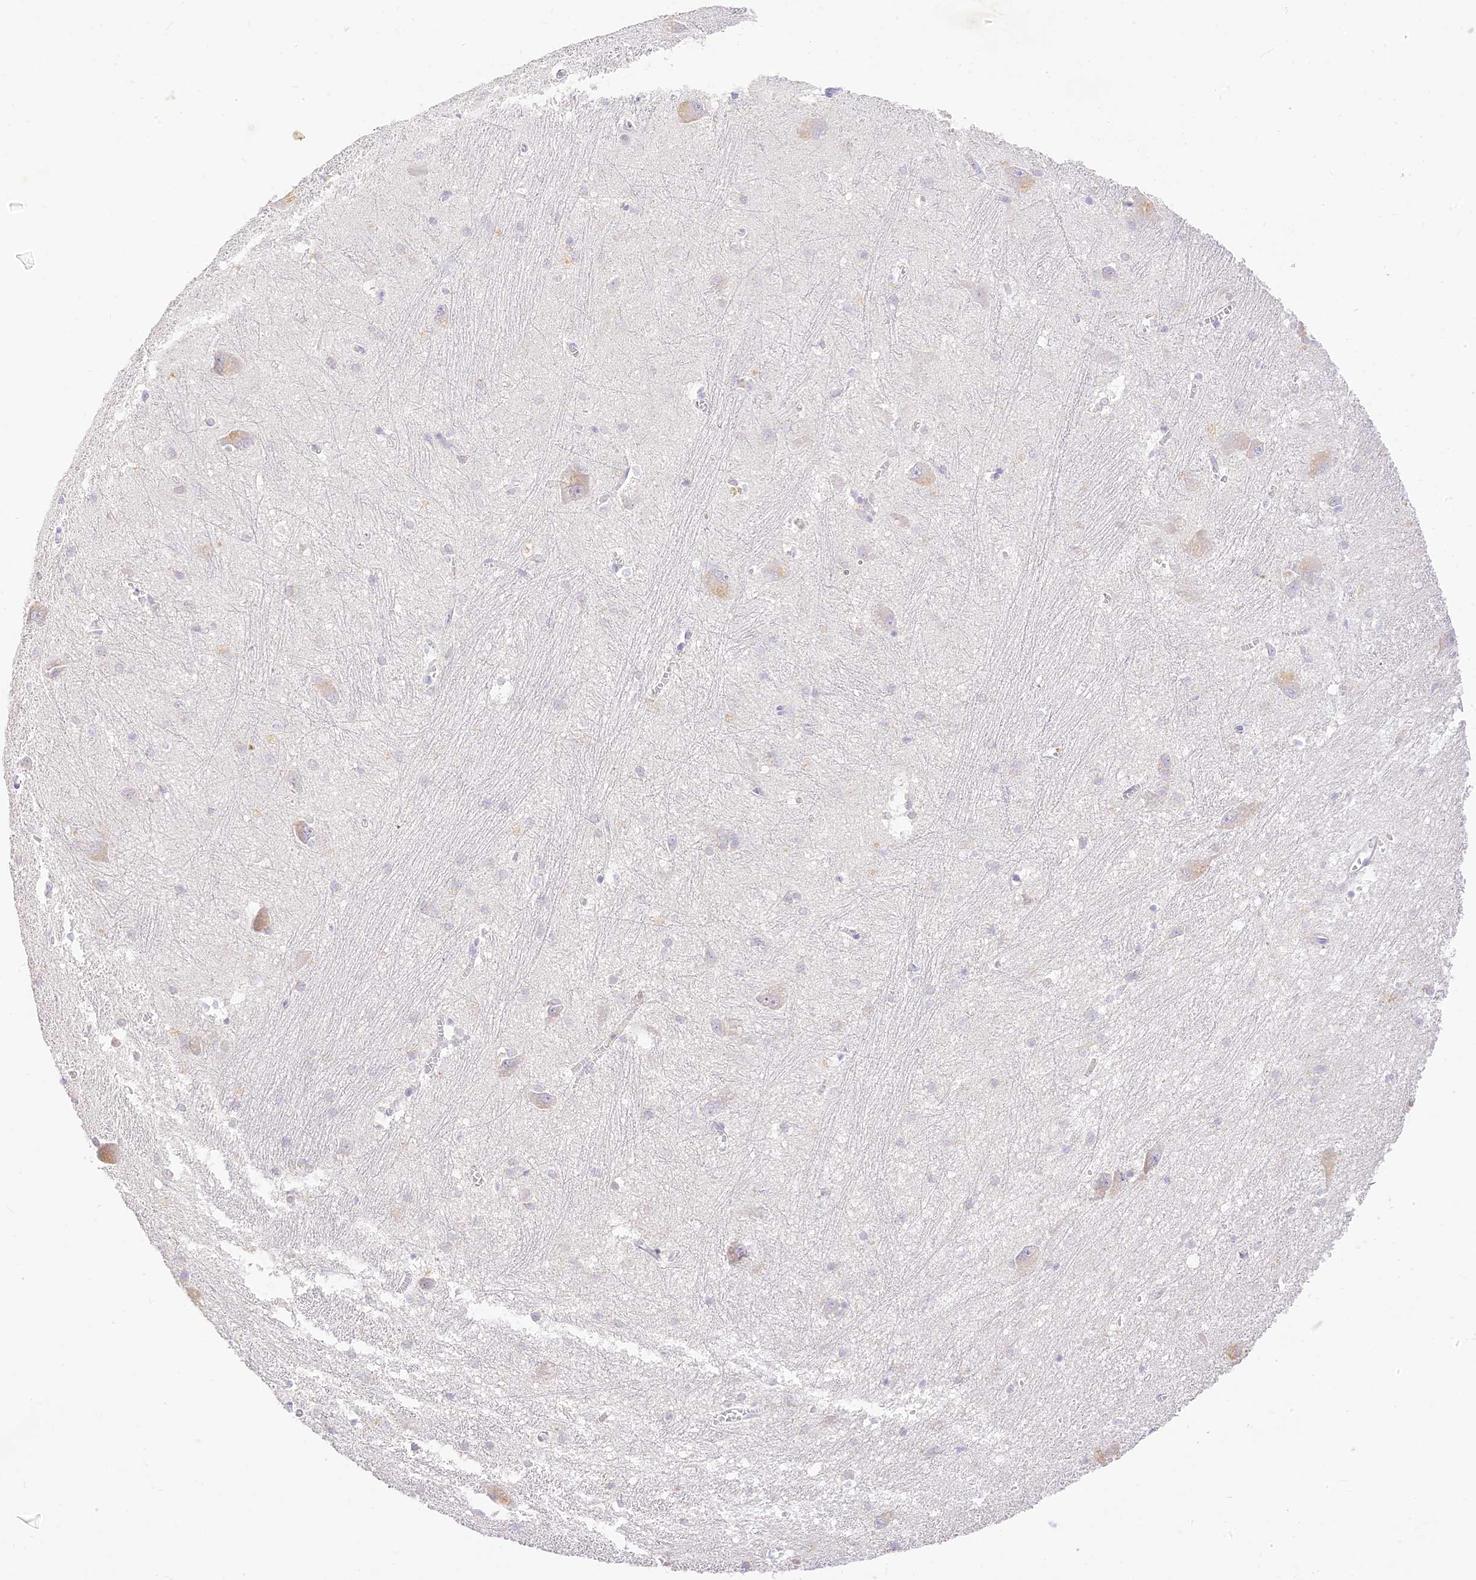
{"staining": {"intensity": "negative", "quantity": "none", "location": "none"}, "tissue": "caudate", "cell_type": "Glial cells", "image_type": "normal", "snomed": [{"axis": "morphology", "description": "Normal tissue, NOS"}, {"axis": "topography", "description": "Lateral ventricle wall"}], "caption": "A micrograph of caudate stained for a protein exhibits no brown staining in glial cells. (Brightfield microscopy of DAB (3,3'-diaminobenzidine) immunohistochemistry at high magnification).", "gene": "SEC13", "patient": {"sex": "male", "age": 37}}